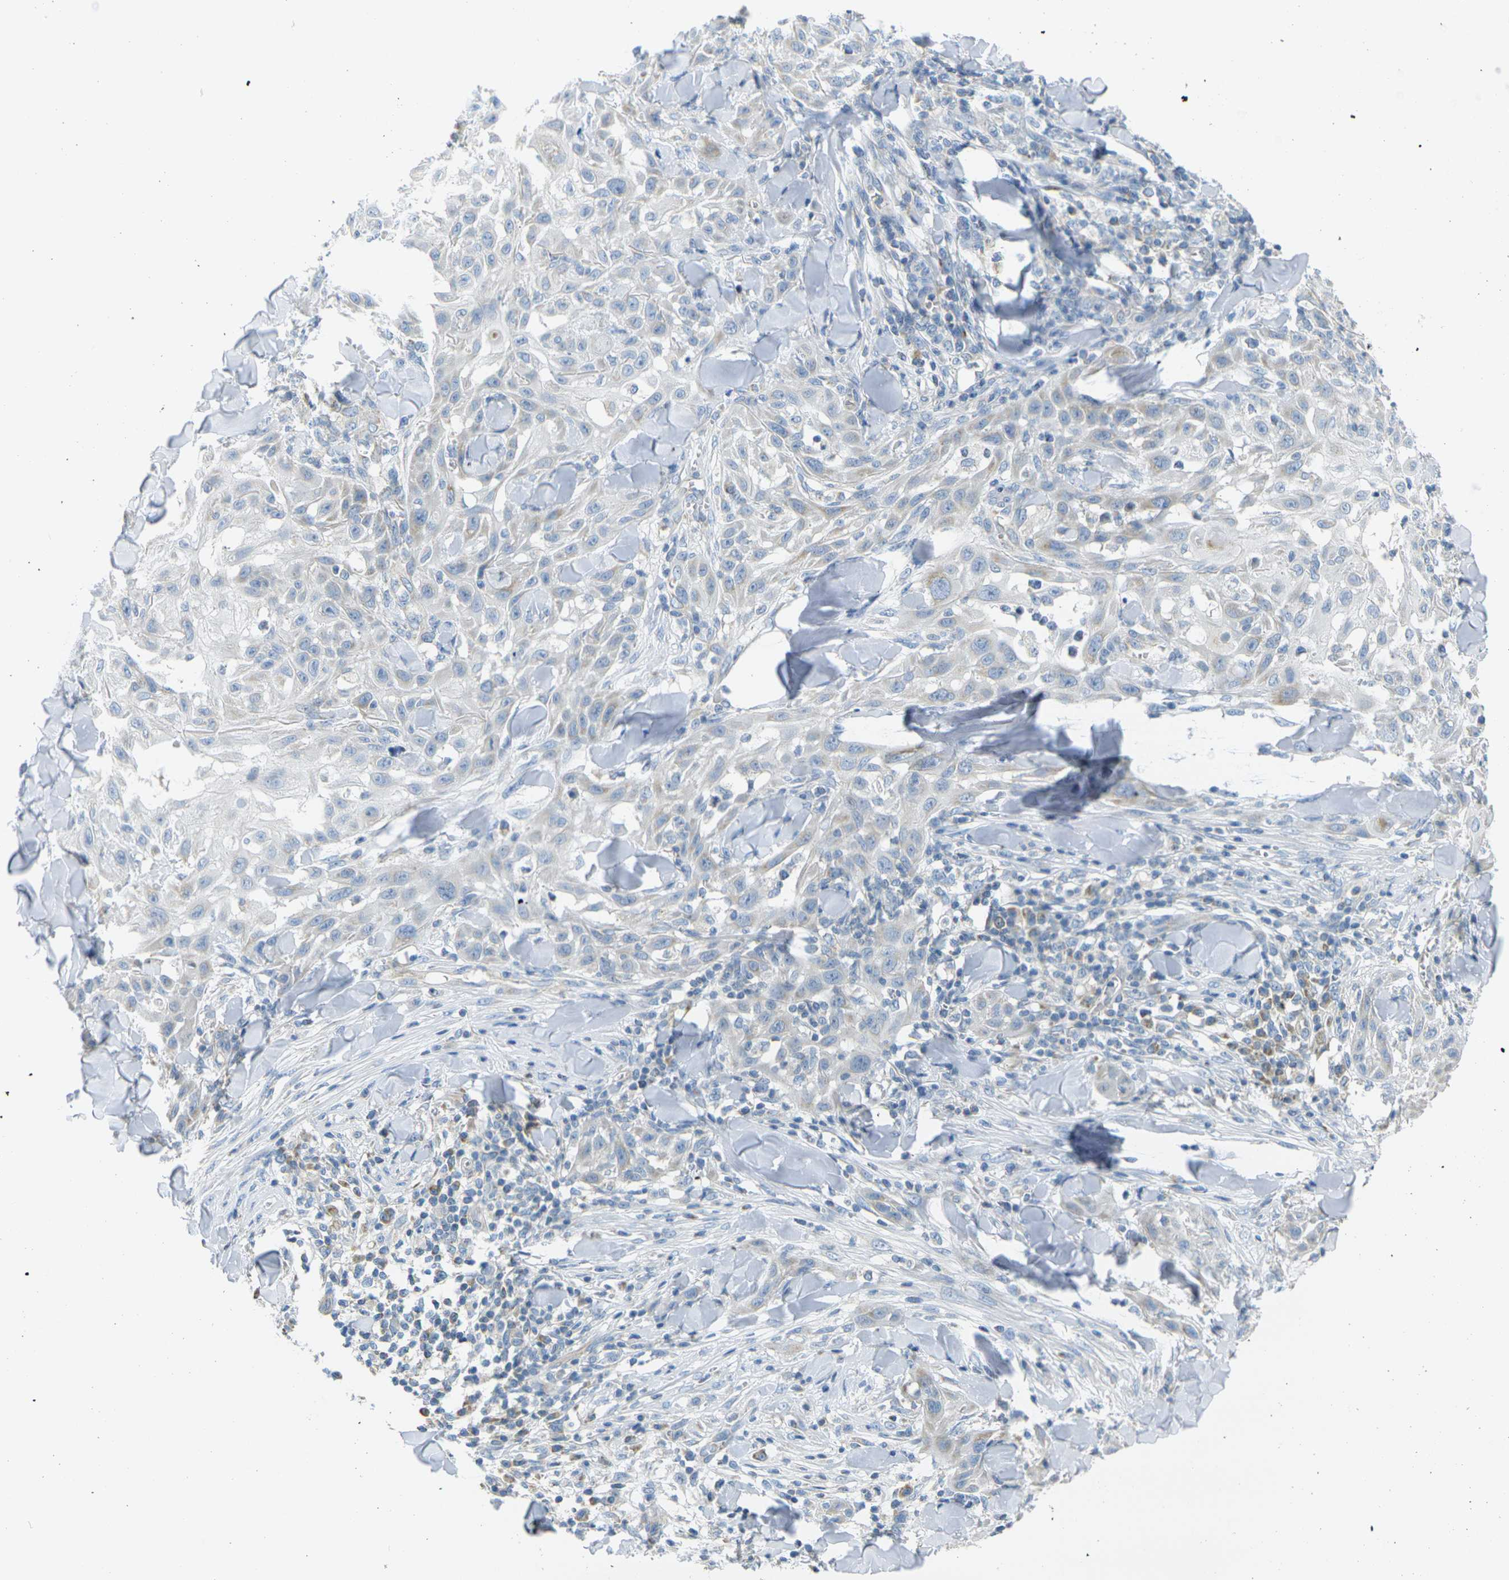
{"staining": {"intensity": "negative", "quantity": "none", "location": "none"}, "tissue": "skin cancer", "cell_type": "Tumor cells", "image_type": "cancer", "snomed": [{"axis": "morphology", "description": "Squamous cell carcinoma, NOS"}, {"axis": "topography", "description": "Skin"}], "caption": "The histopathology image reveals no staining of tumor cells in skin cancer (squamous cell carcinoma).", "gene": "PARD6B", "patient": {"sex": "male", "age": 24}}